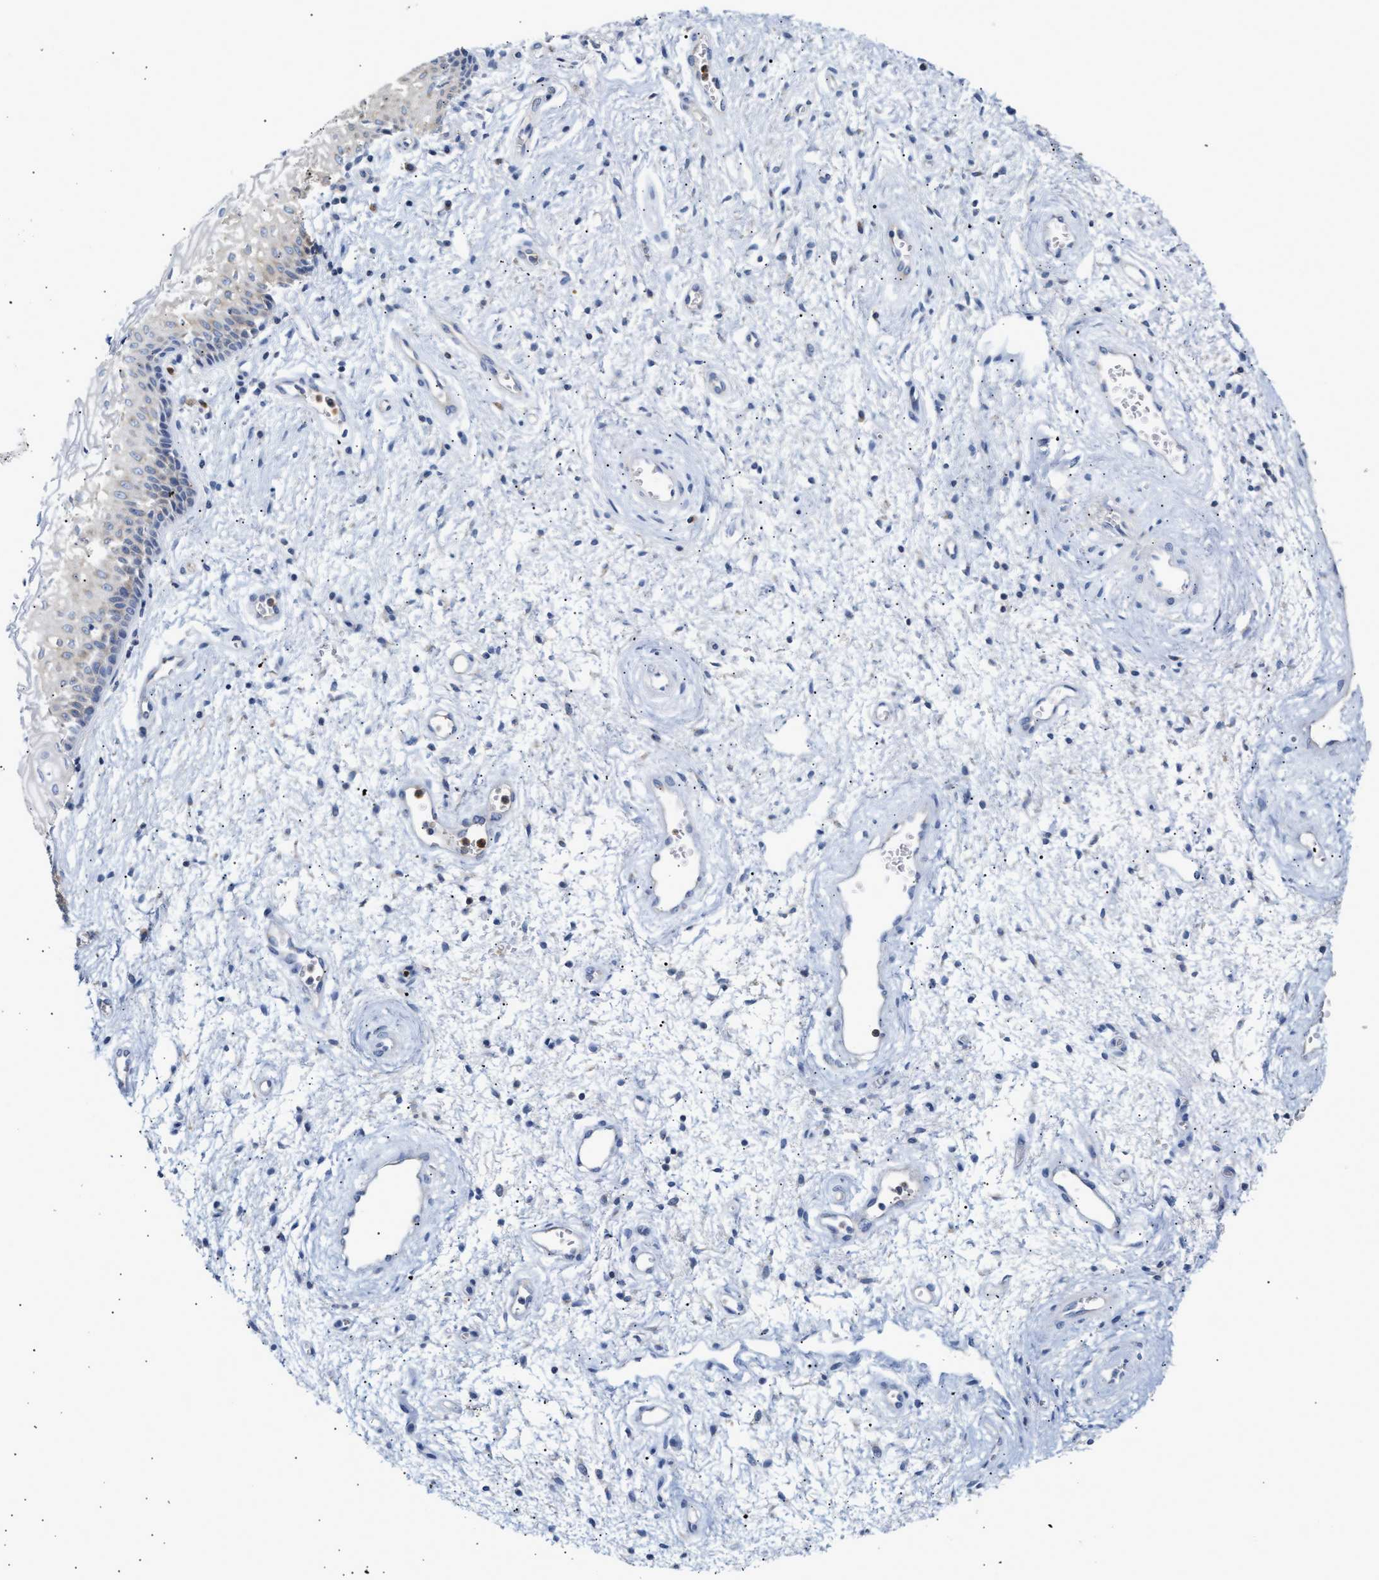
{"staining": {"intensity": "weak", "quantity": "<25%", "location": "cytoplasmic/membranous"}, "tissue": "vagina", "cell_type": "Squamous epithelial cells", "image_type": "normal", "snomed": [{"axis": "morphology", "description": "Normal tissue, NOS"}, {"axis": "topography", "description": "Vagina"}], "caption": "This histopathology image is of benign vagina stained with immunohistochemistry to label a protein in brown with the nuclei are counter-stained blue. There is no expression in squamous epithelial cells. Nuclei are stained in blue.", "gene": "TRIM50", "patient": {"sex": "female", "age": 34}}